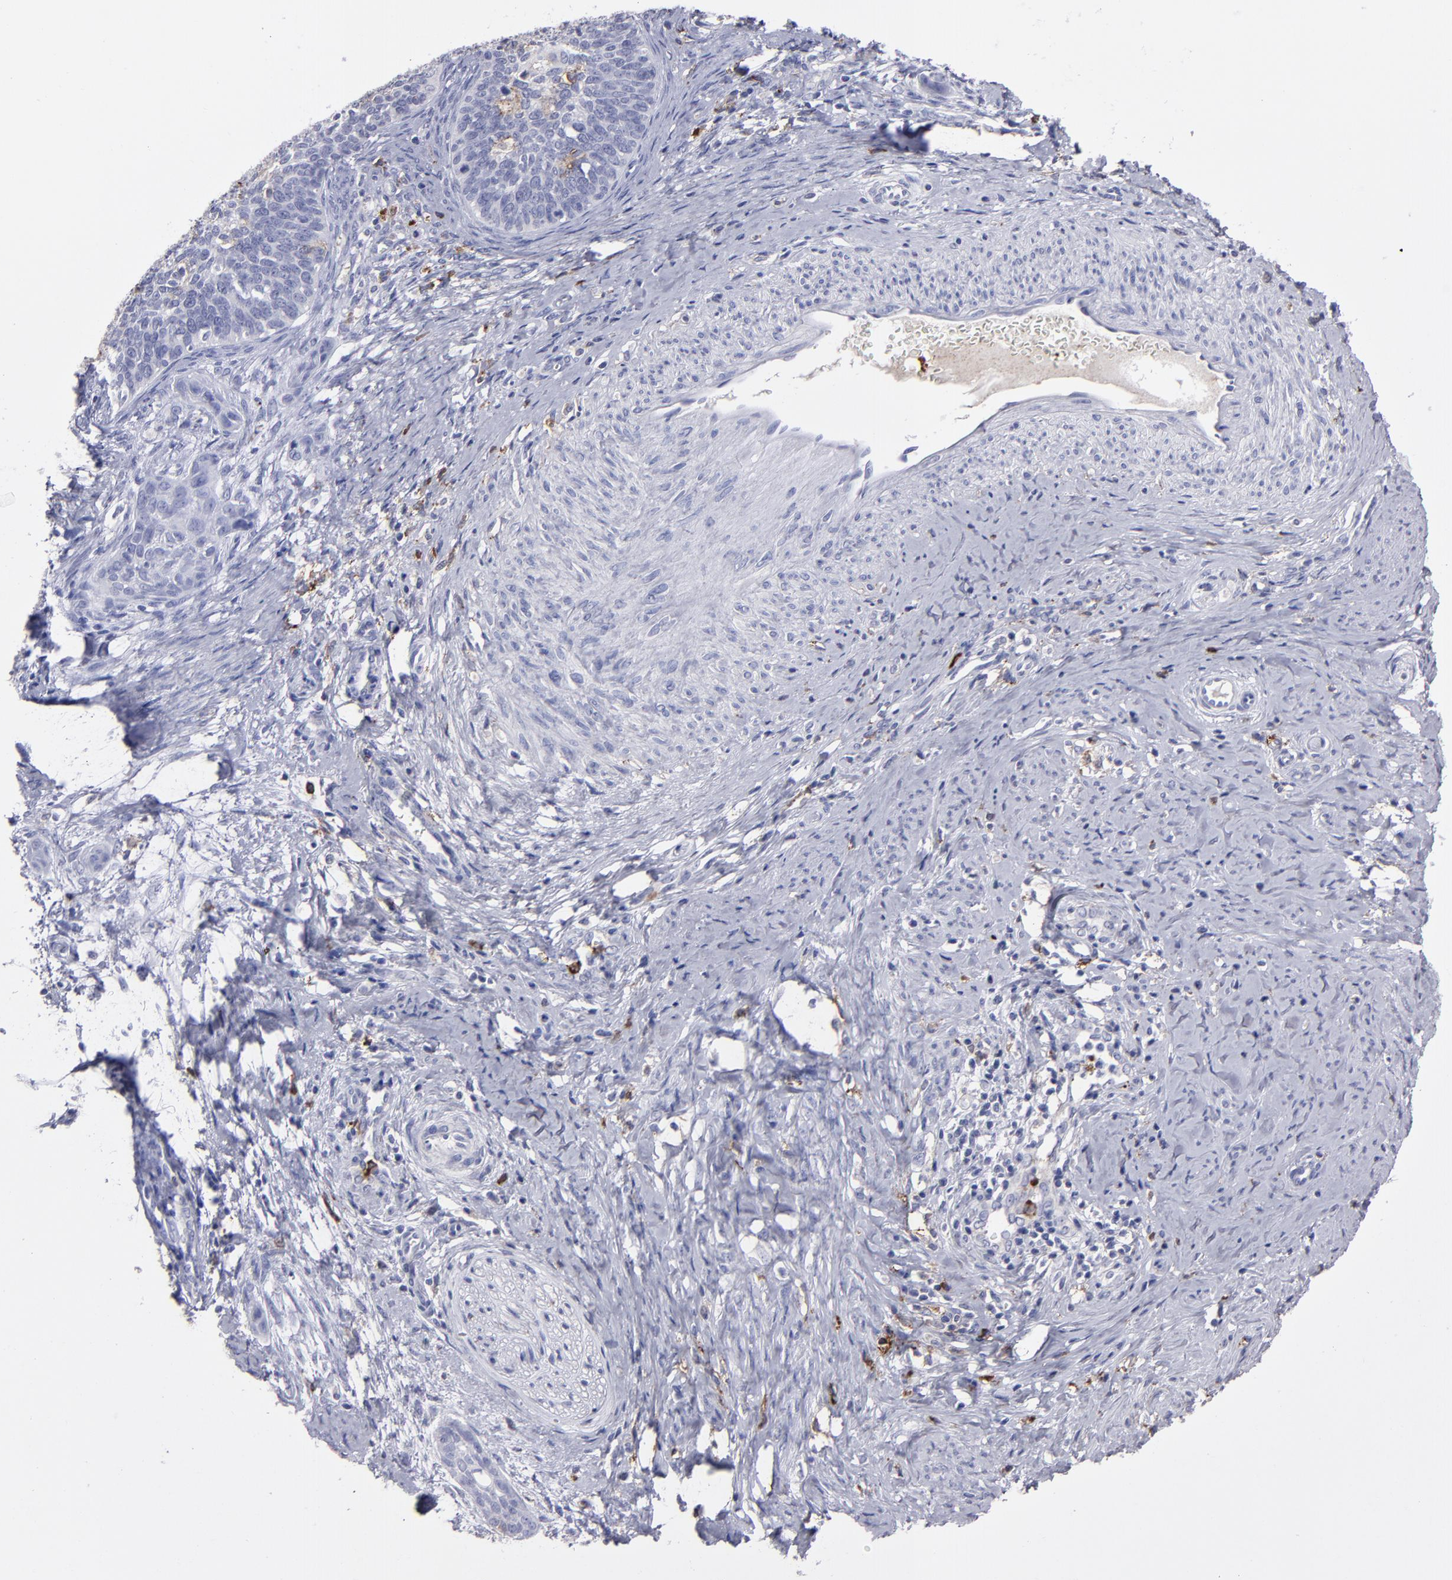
{"staining": {"intensity": "negative", "quantity": "none", "location": "none"}, "tissue": "cervical cancer", "cell_type": "Tumor cells", "image_type": "cancer", "snomed": [{"axis": "morphology", "description": "Squamous cell carcinoma, NOS"}, {"axis": "topography", "description": "Cervix"}], "caption": "Cervical squamous cell carcinoma was stained to show a protein in brown. There is no significant positivity in tumor cells.", "gene": "CD36", "patient": {"sex": "female", "age": 33}}